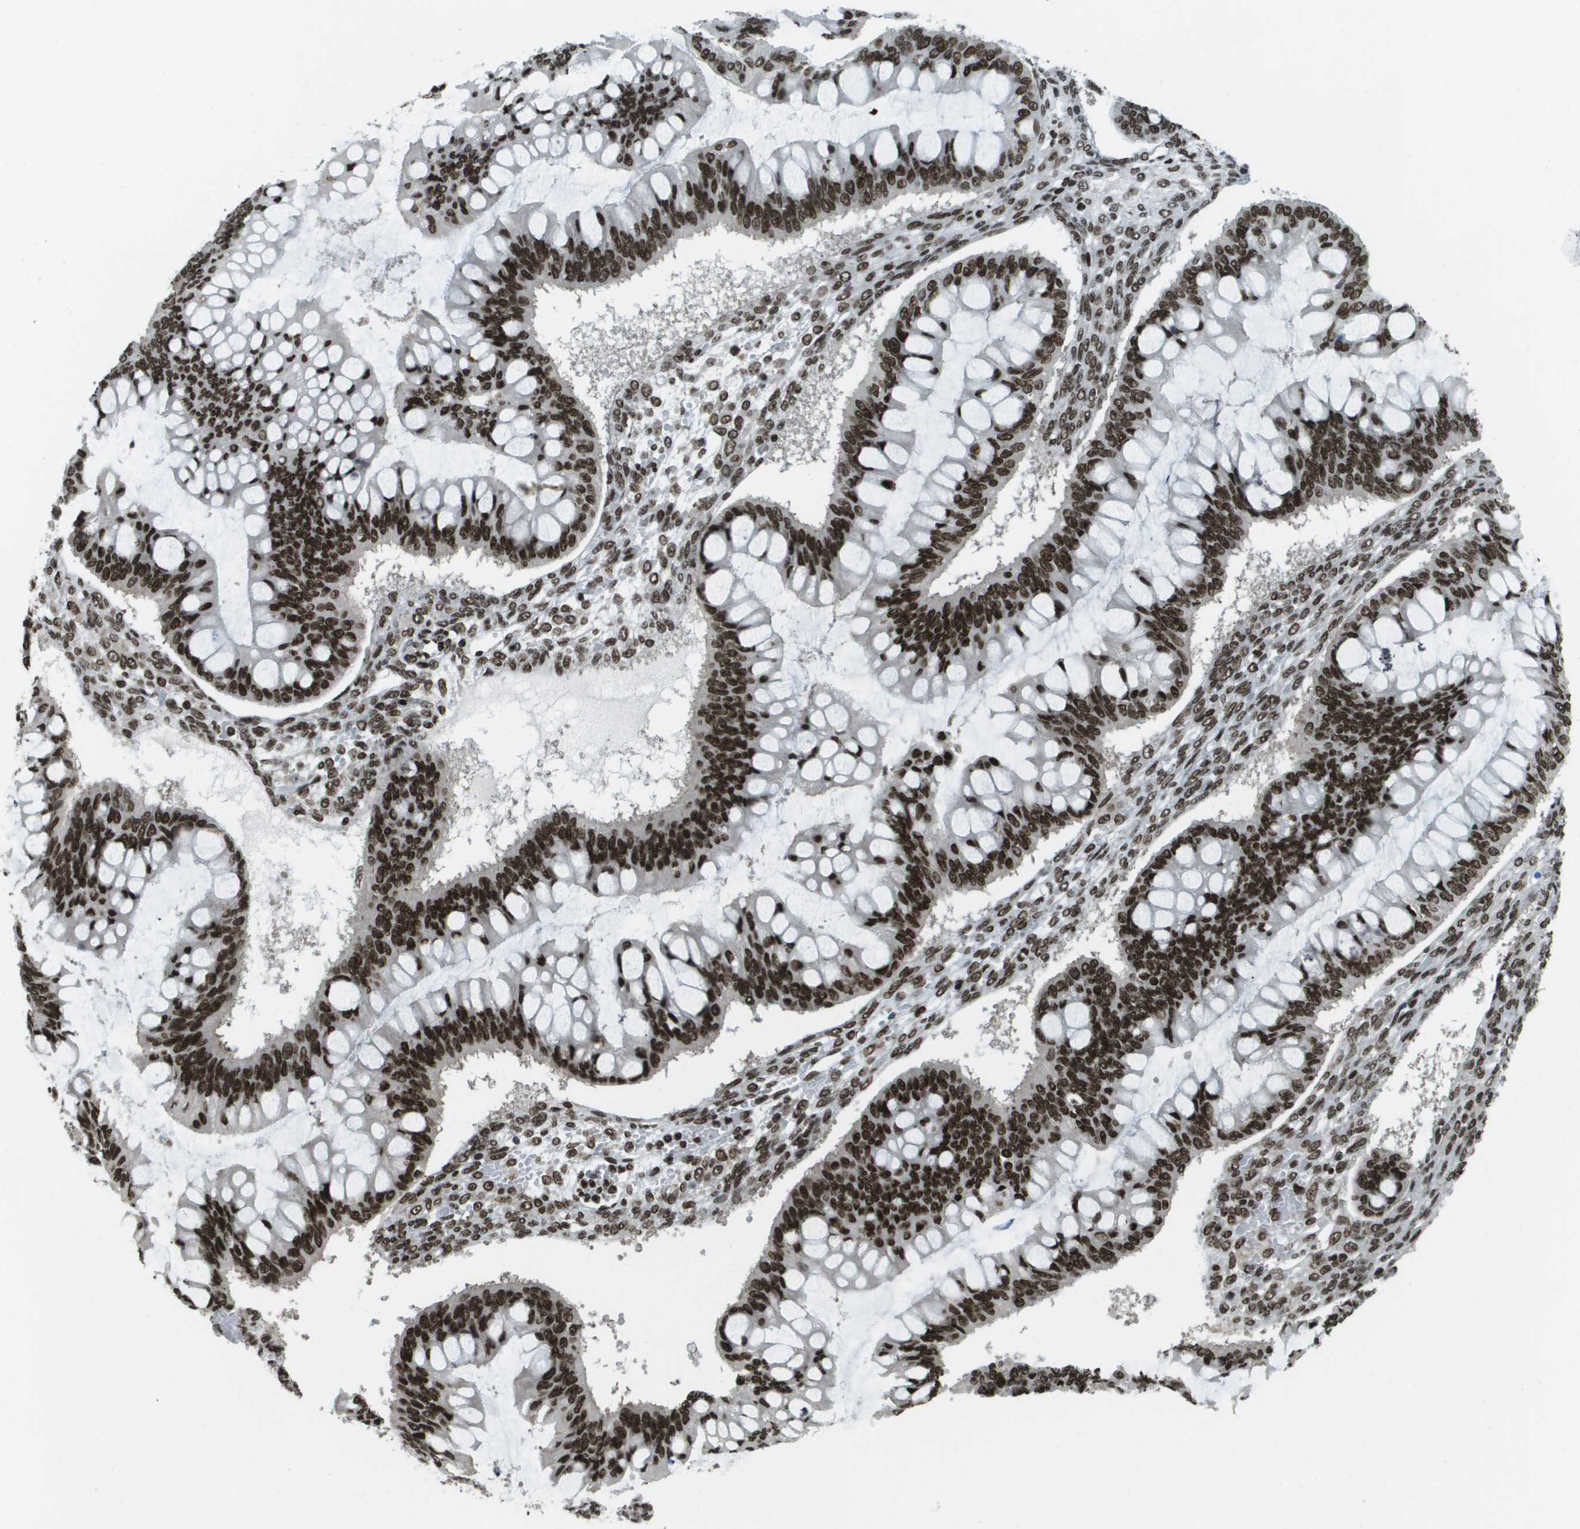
{"staining": {"intensity": "strong", "quantity": ">75%", "location": "nuclear"}, "tissue": "ovarian cancer", "cell_type": "Tumor cells", "image_type": "cancer", "snomed": [{"axis": "morphology", "description": "Cystadenocarcinoma, mucinous, NOS"}, {"axis": "topography", "description": "Ovary"}], "caption": "Tumor cells demonstrate high levels of strong nuclear staining in about >75% of cells in ovarian cancer. (DAB (3,3'-diaminobenzidine) = brown stain, brightfield microscopy at high magnification).", "gene": "GLYR1", "patient": {"sex": "female", "age": 73}}